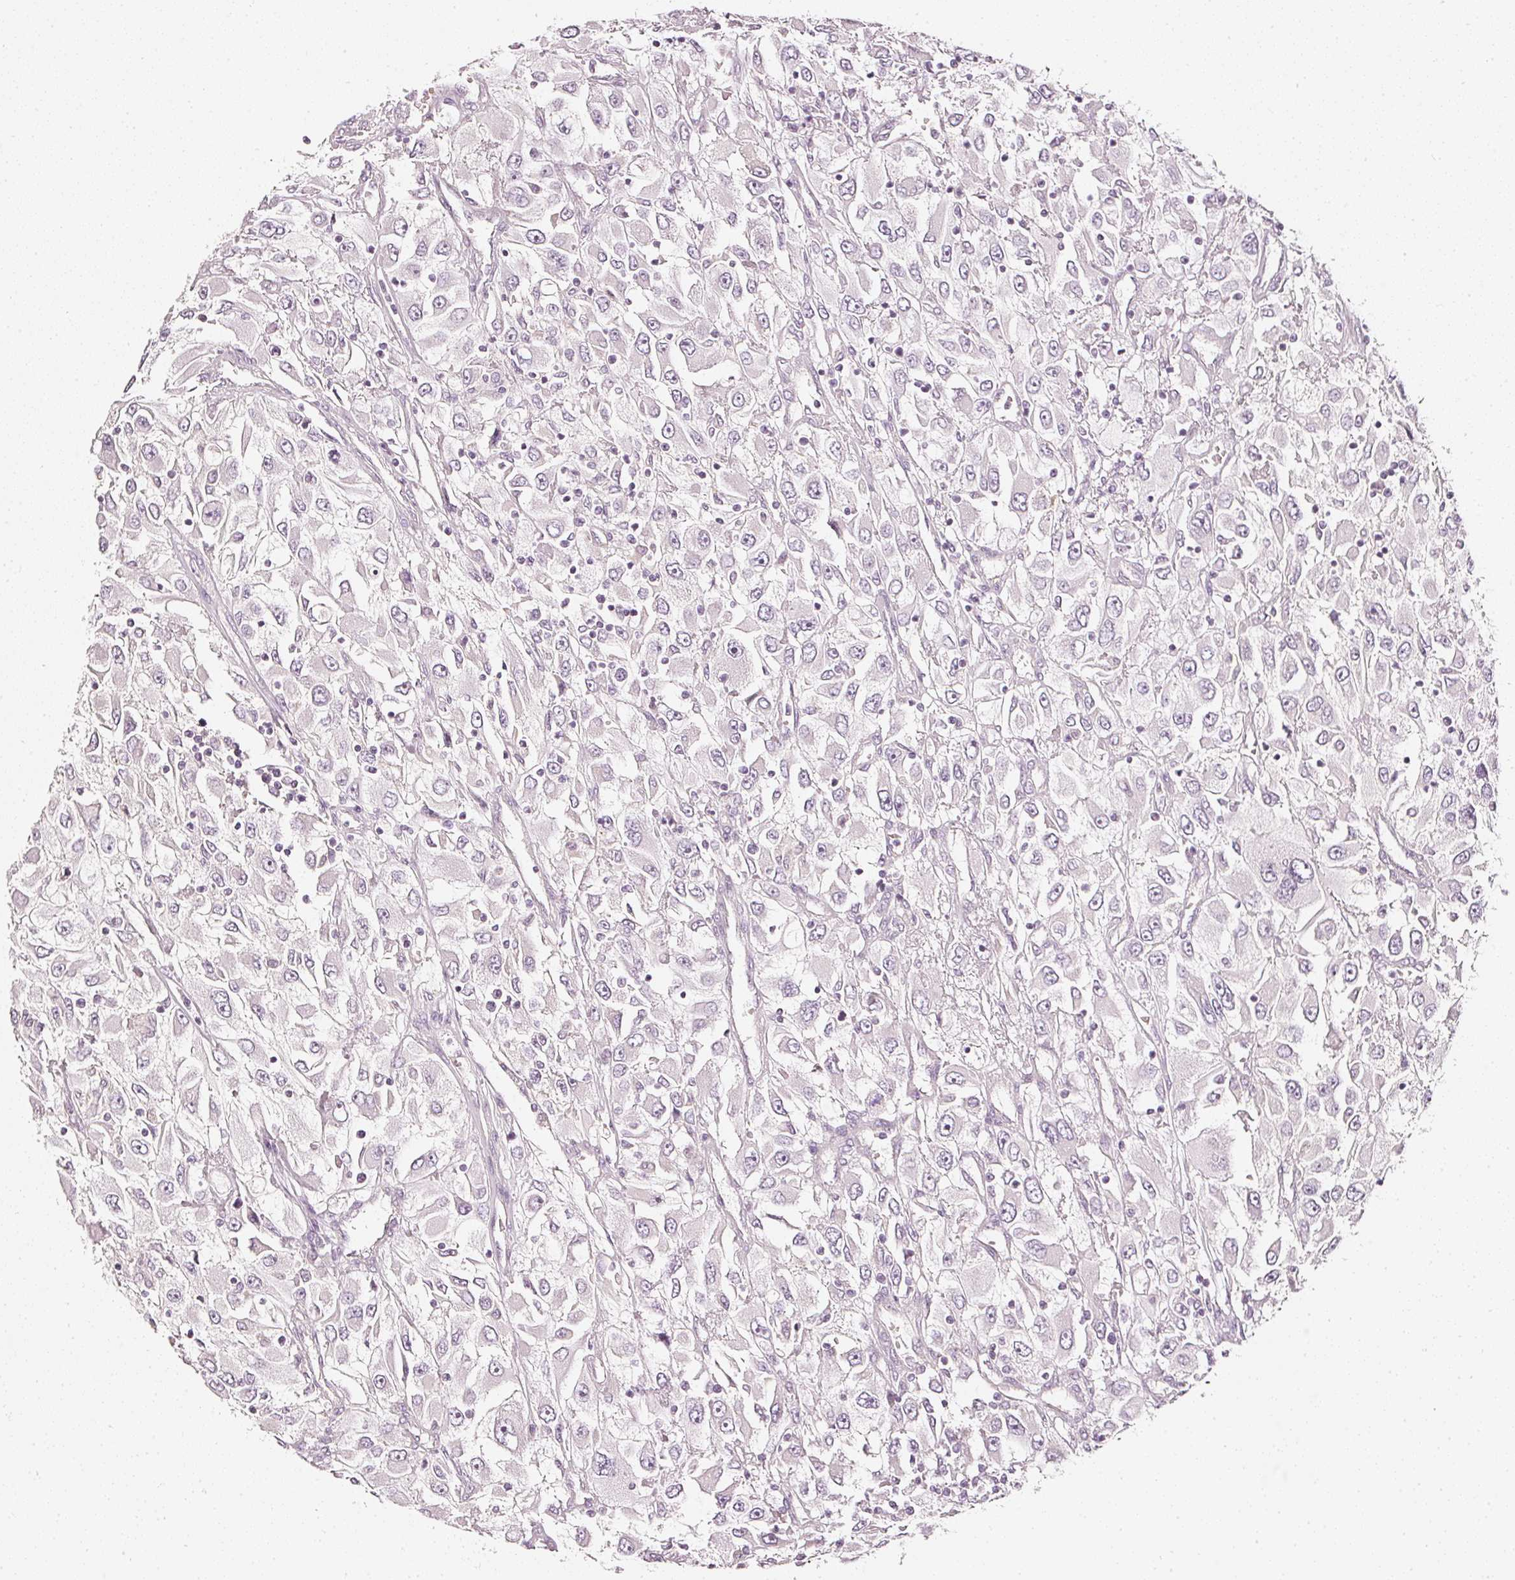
{"staining": {"intensity": "negative", "quantity": "none", "location": "none"}, "tissue": "renal cancer", "cell_type": "Tumor cells", "image_type": "cancer", "snomed": [{"axis": "morphology", "description": "Adenocarcinoma, NOS"}, {"axis": "topography", "description": "Kidney"}], "caption": "Renal cancer (adenocarcinoma) stained for a protein using IHC shows no expression tumor cells.", "gene": "CNP", "patient": {"sex": "female", "age": 52}}